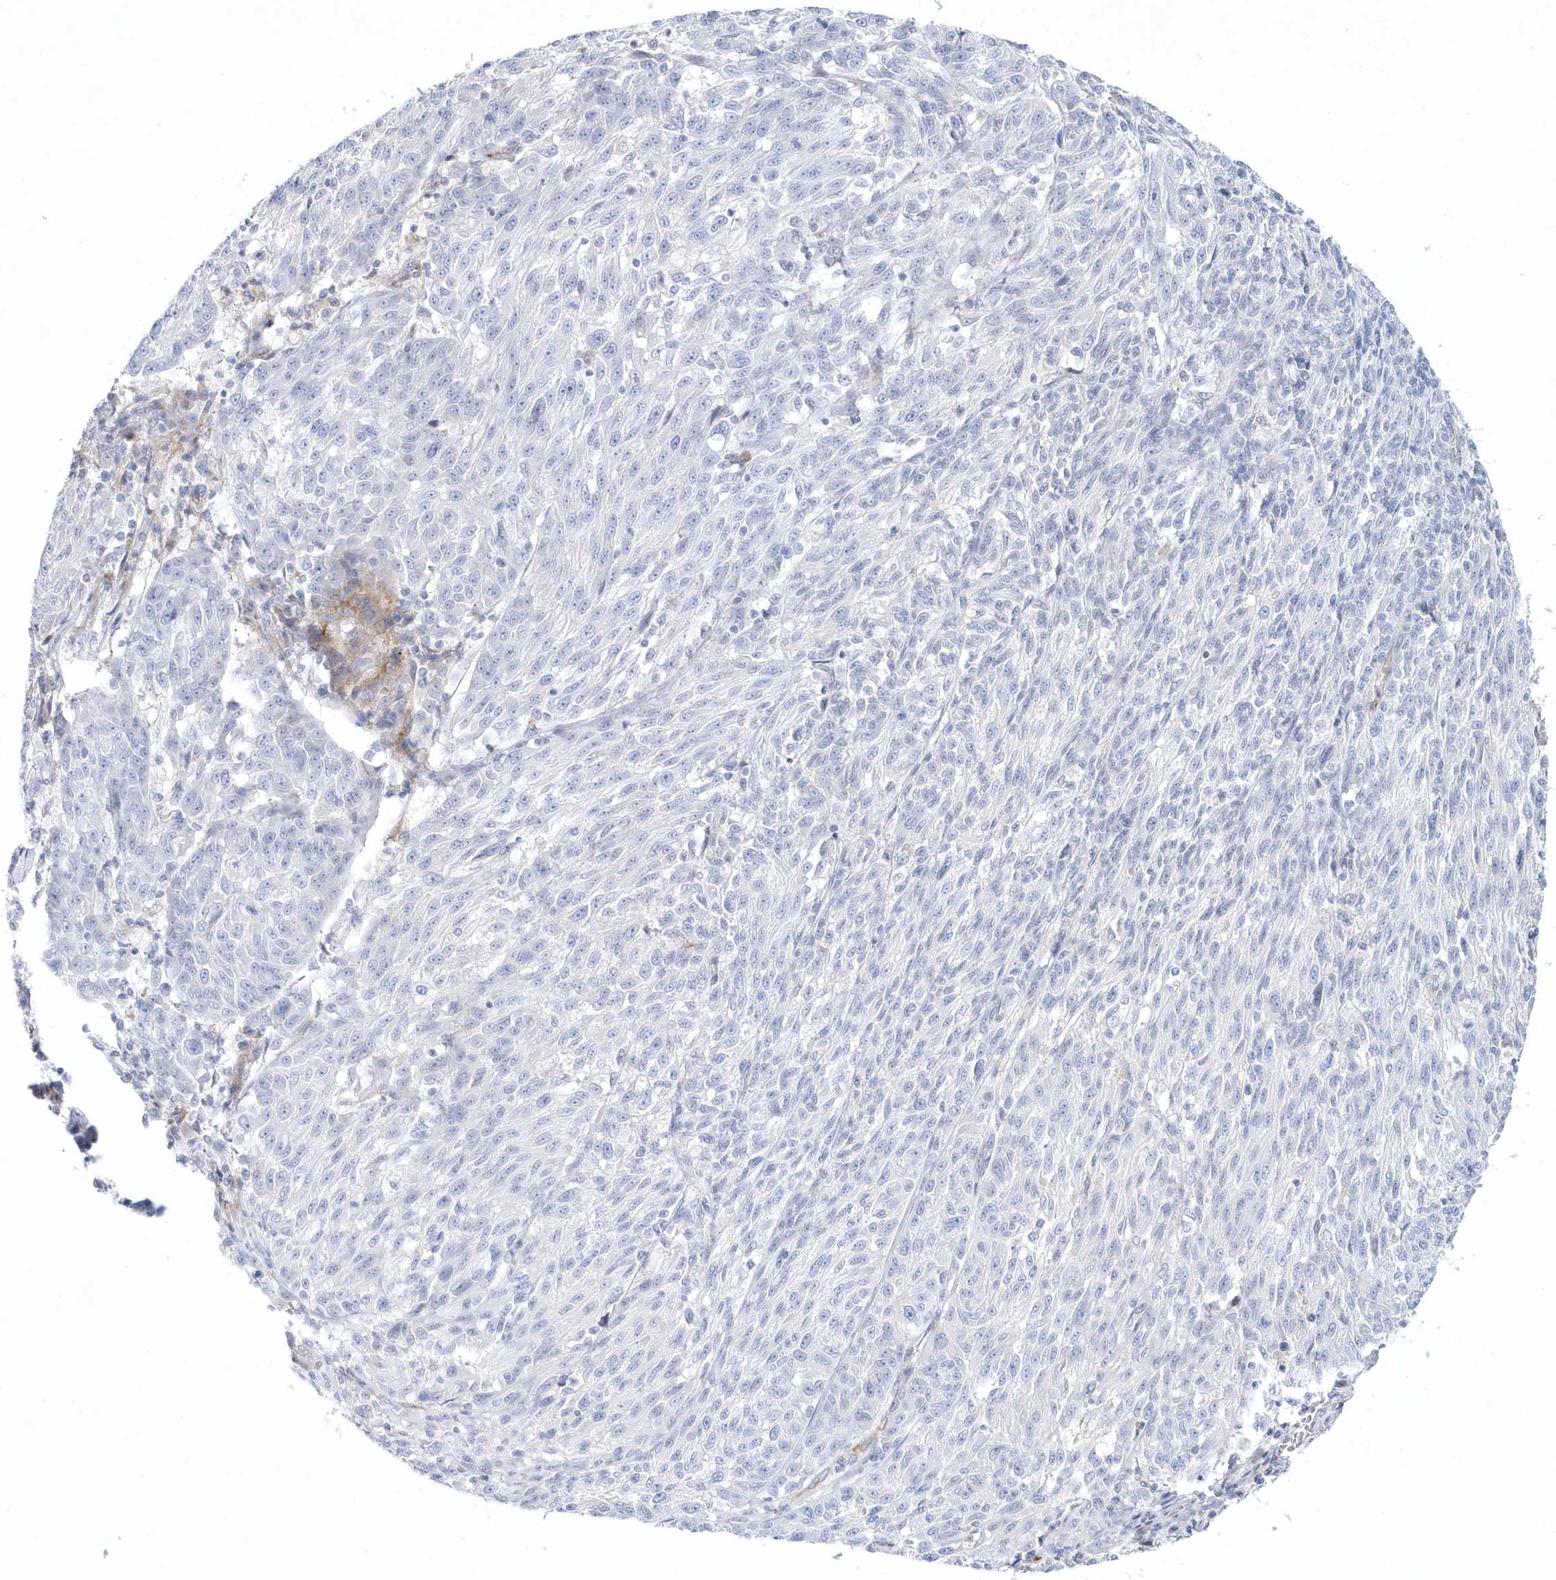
{"staining": {"intensity": "negative", "quantity": "none", "location": "none"}, "tissue": "melanoma", "cell_type": "Tumor cells", "image_type": "cancer", "snomed": [{"axis": "morphology", "description": "Malignant melanoma, NOS"}, {"axis": "topography", "description": "Skin"}], "caption": "DAB (3,3'-diaminobenzidine) immunohistochemical staining of human malignant melanoma reveals no significant expression in tumor cells.", "gene": "DNAH1", "patient": {"sex": "male", "age": 53}}